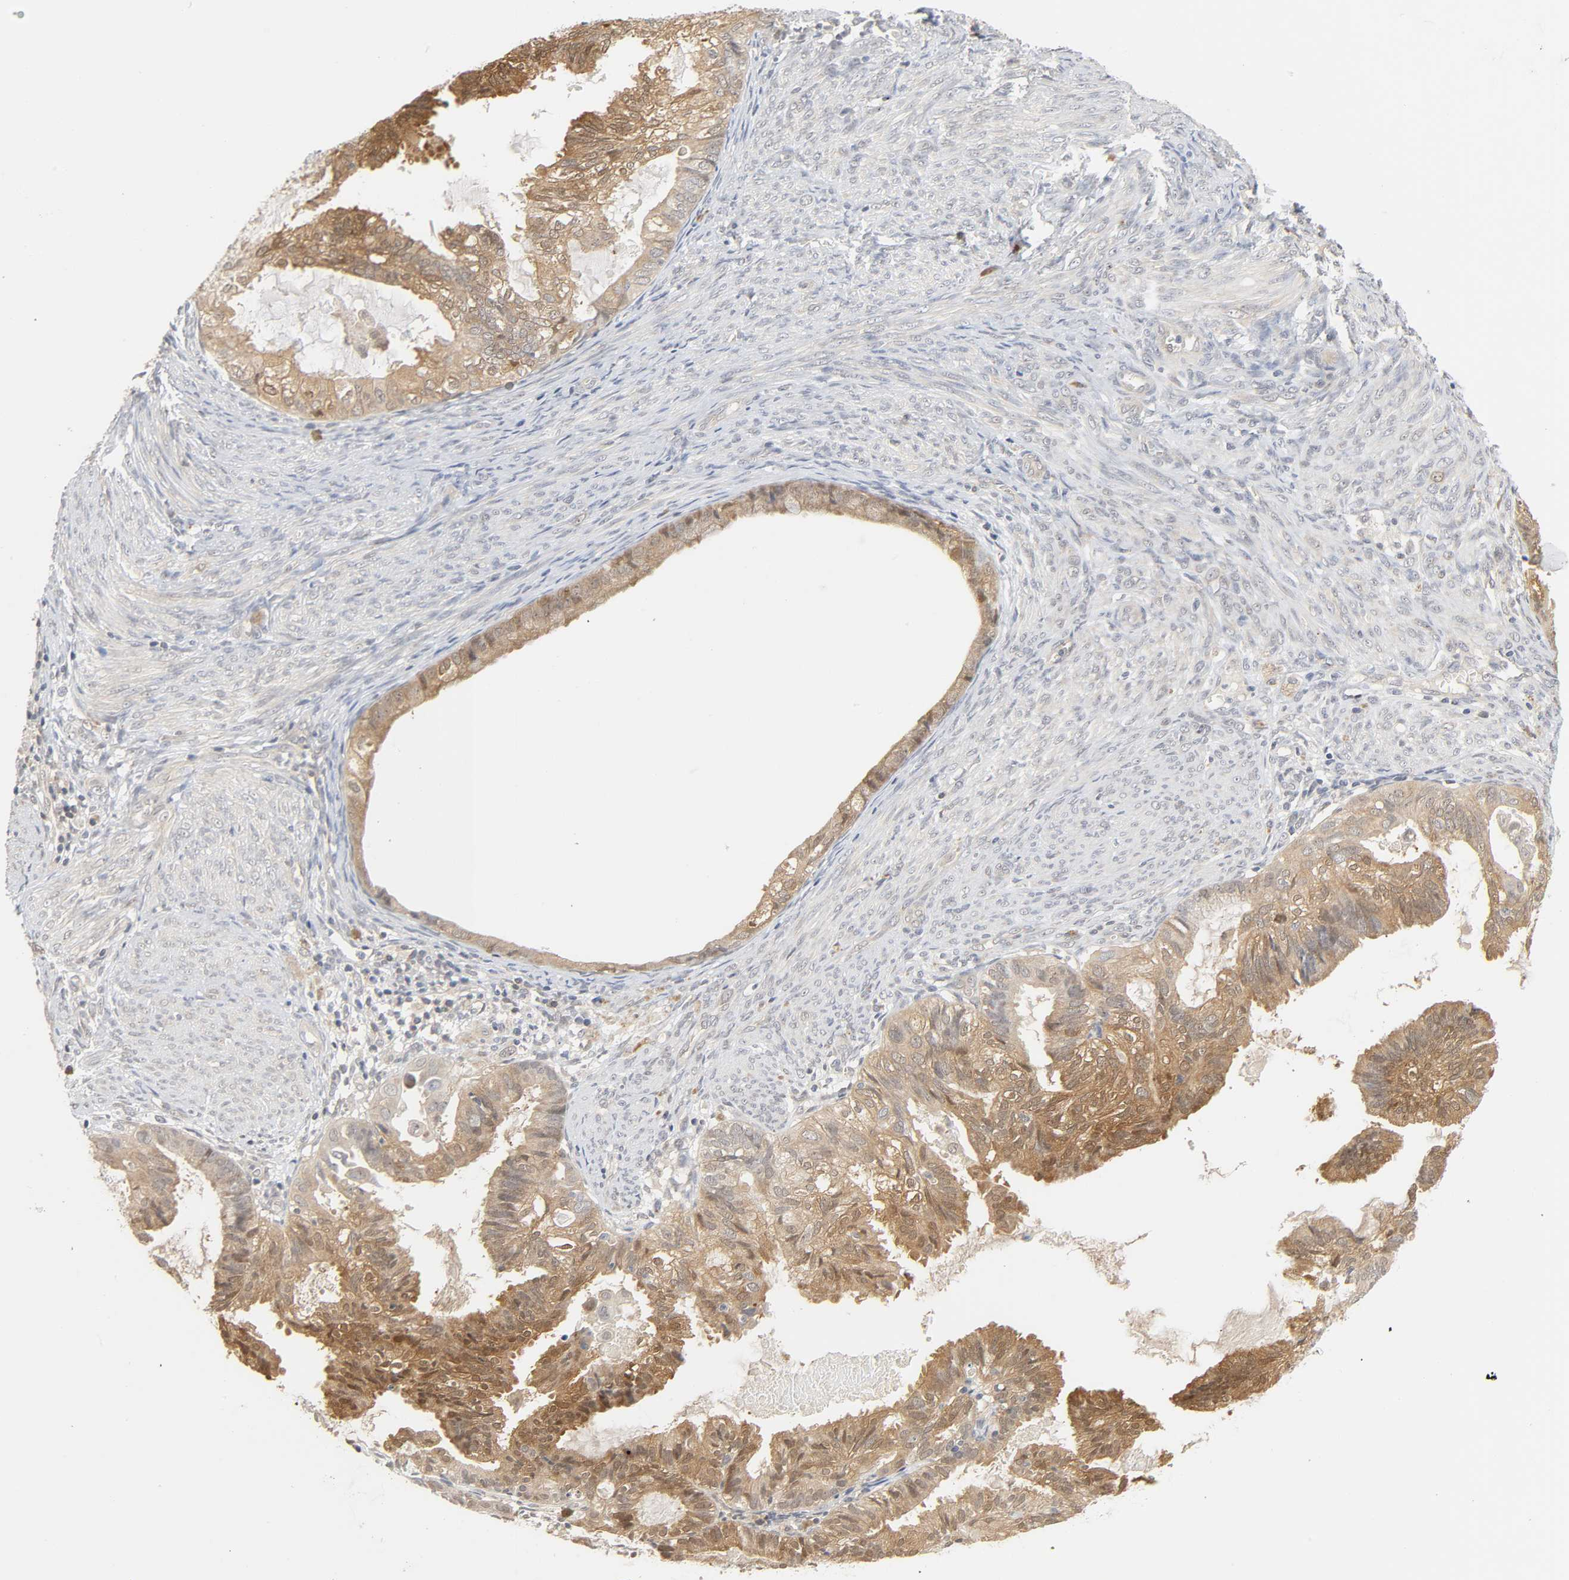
{"staining": {"intensity": "moderate", "quantity": ">75%", "location": "cytoplasmic/membranous"}, "tissue": "cervical cancer", "cell_type": "Tumor cells", "image_type": "cancer", "snomed": [{"axis": "morphology", "description": "Normal tissue, NOS"}, {"axis": "morphology", "description": "Adenocarcinoma, NOS"}, {"axis": "topography", "description": "Cervix"}, {"axis": "topography", "description": "Endometrium"}], "caption": "A brown stain labels moderate cytoplasmic/membranous positivity of a protein in human cervical cancer tumor cells. Using DAB (3,3'-diaminobenzidine) (brown) and hematoxylin (blue) stains, captured at high magnification using brightfield microscopy.", "gene": "MIF", "patient": {"sex": "female", "age": 86}}